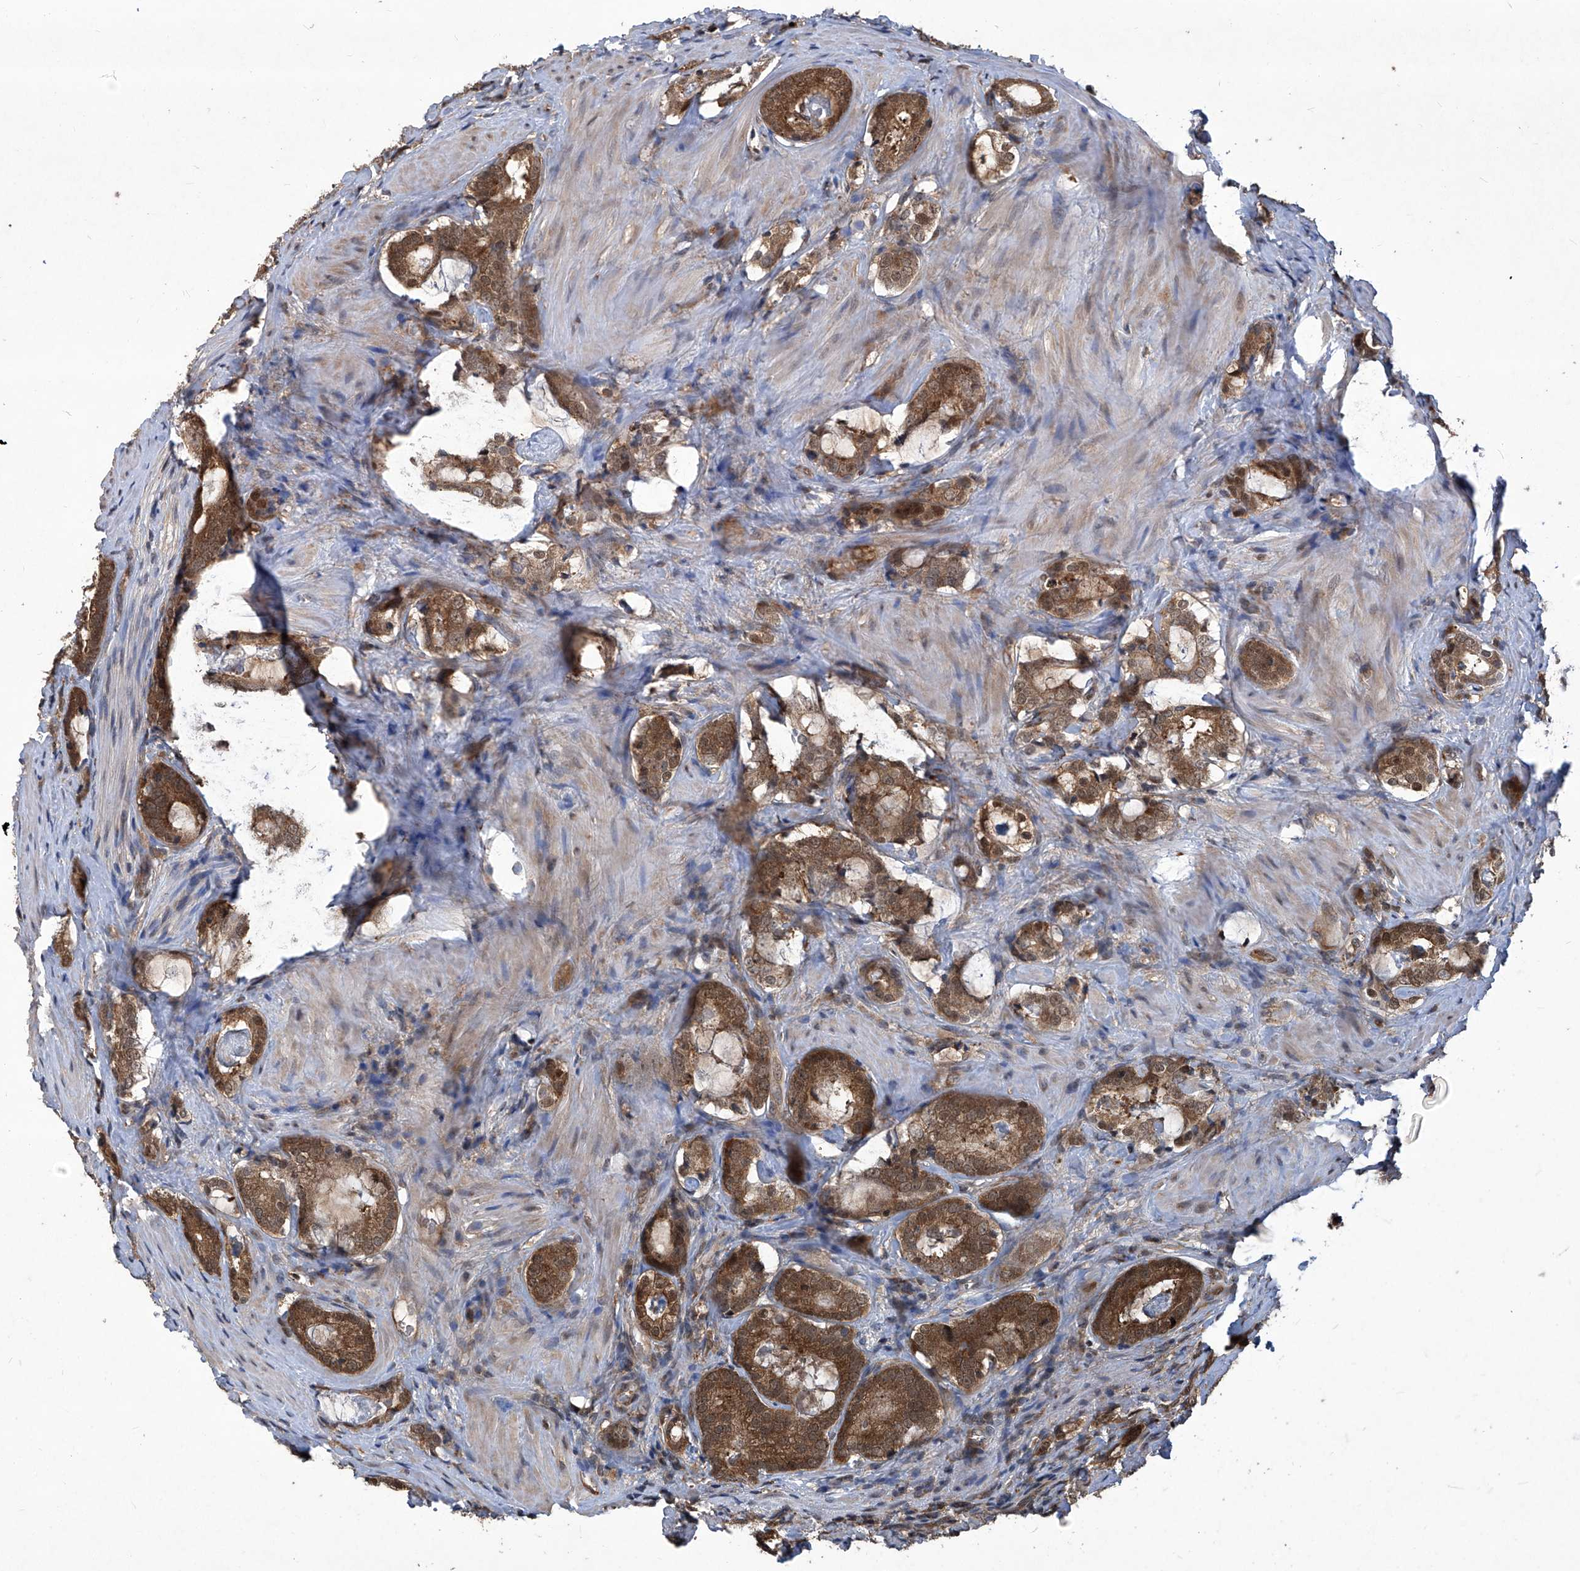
{"staining": {"intensity": "moderate", "quantity": ">75%", "location": "cytoplasmic/membranous"}, "tissue": "prostate cancer", "cell_type": "Tumor cells", "image_type": "cancer", "snomed": [{"axis": "morphology", "description": "Adenocarcinoma, High grade"}, {"axis": "topography", "description": "Prostate"}], "caption": "This image shows prostate cancer stained with immunohistochemistry to label a protein in brown. The cytoplasmic/membranous of tumor cells show moderate positivity for the protein. Nuclei are counter-stained blue.", "gene": "PSMB1", "patient": {"sex": "male", "age": 63}}